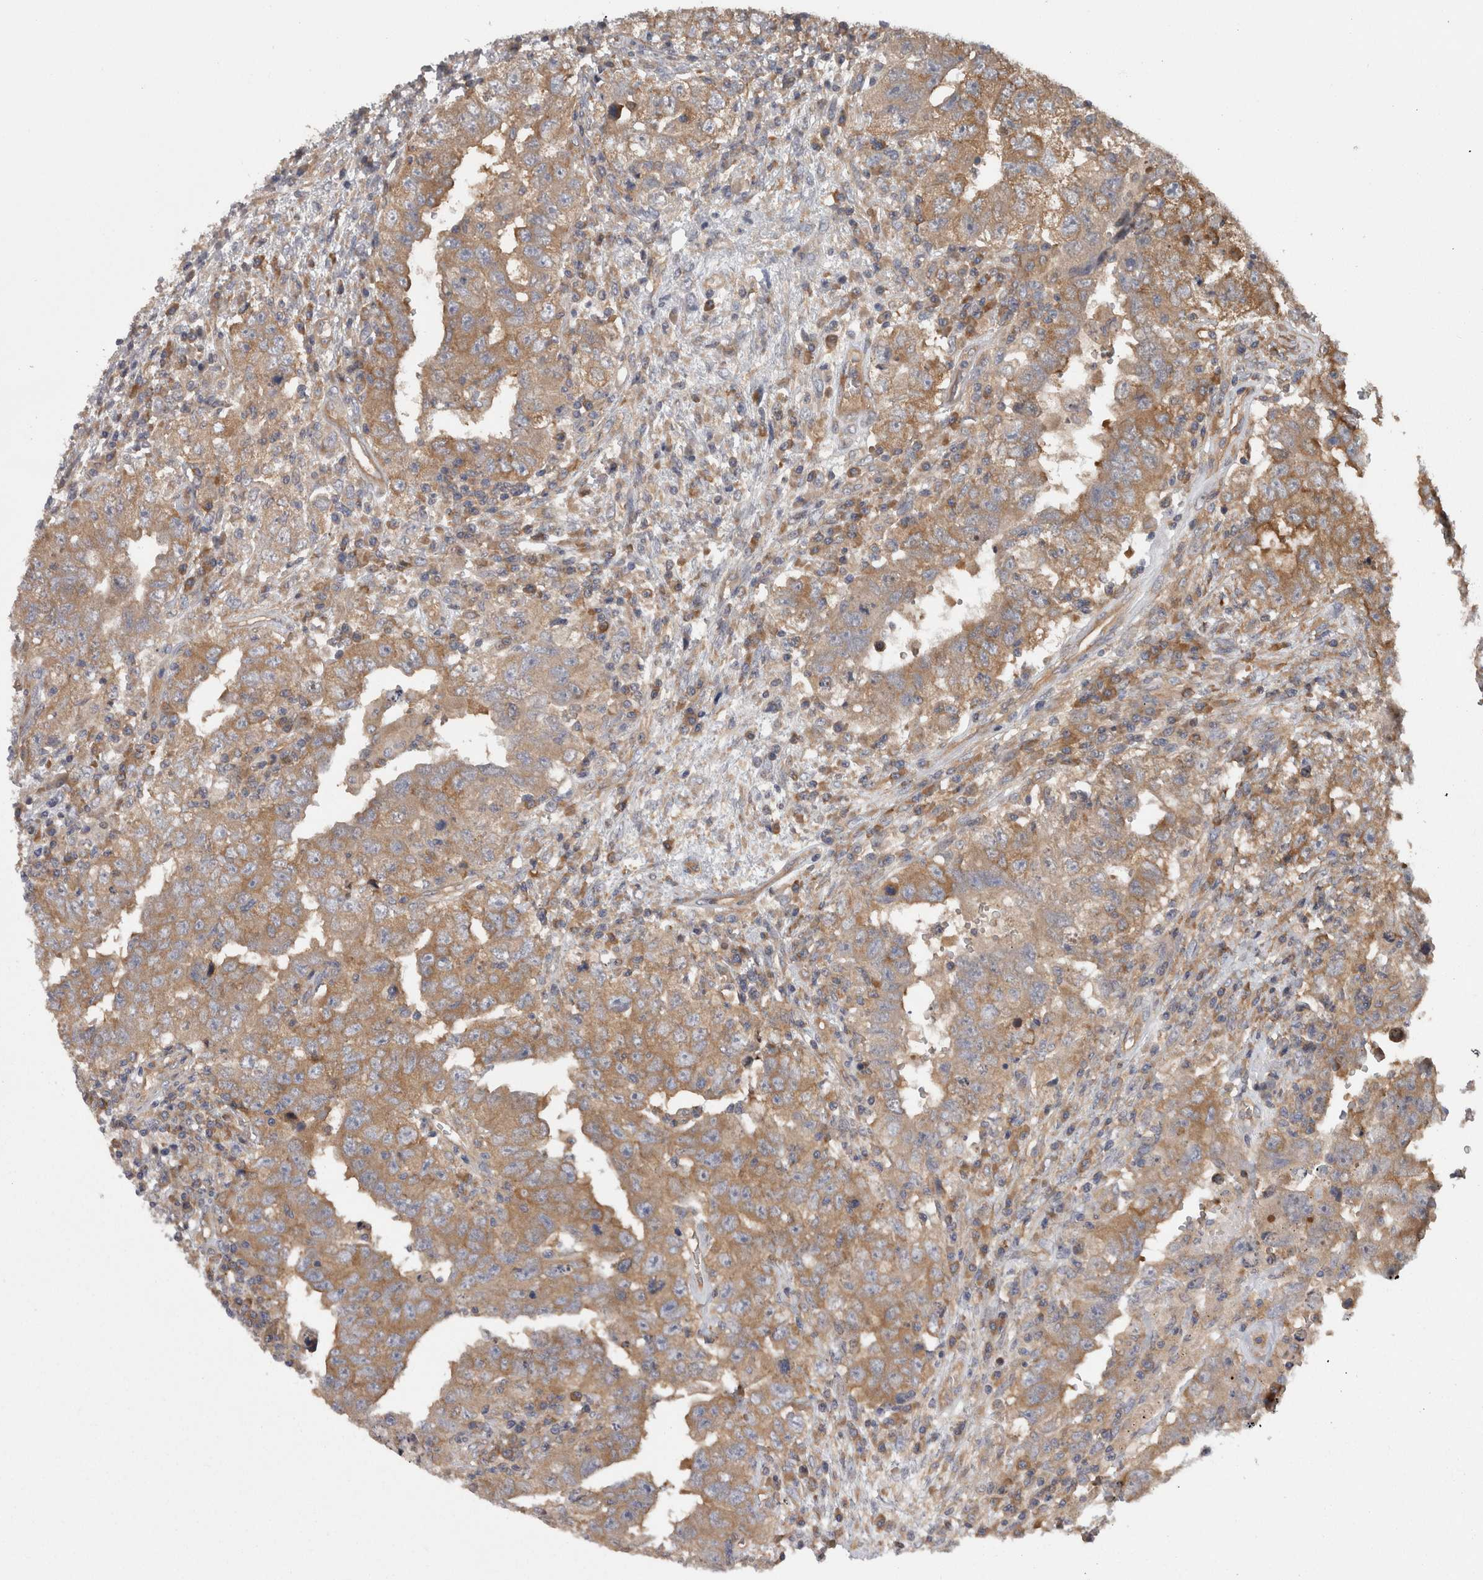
{"staining": {"intensity": "moderate", "quantity": ">75%", "location": "cytoplasmic/membranous"}, "tissue": "testis cancer", "cell_type": "Tumor cells", "image_type": "cancer", "snomed": [{"axis": "morphology", "description": "Carcinoma, Embryonal, NOS"}, {"axis": "topography", "description": "Testis"}], "caption": "A photomicrograph showing moderate cytoplasmic/membranous staining in approximately >75% of tumor cells in testis cancer (embryonal carcinoma), as visualized by brown immunohistochemical staining.", "gene": "SMCR8", "patient": {"sex": "male", "age": 26}}